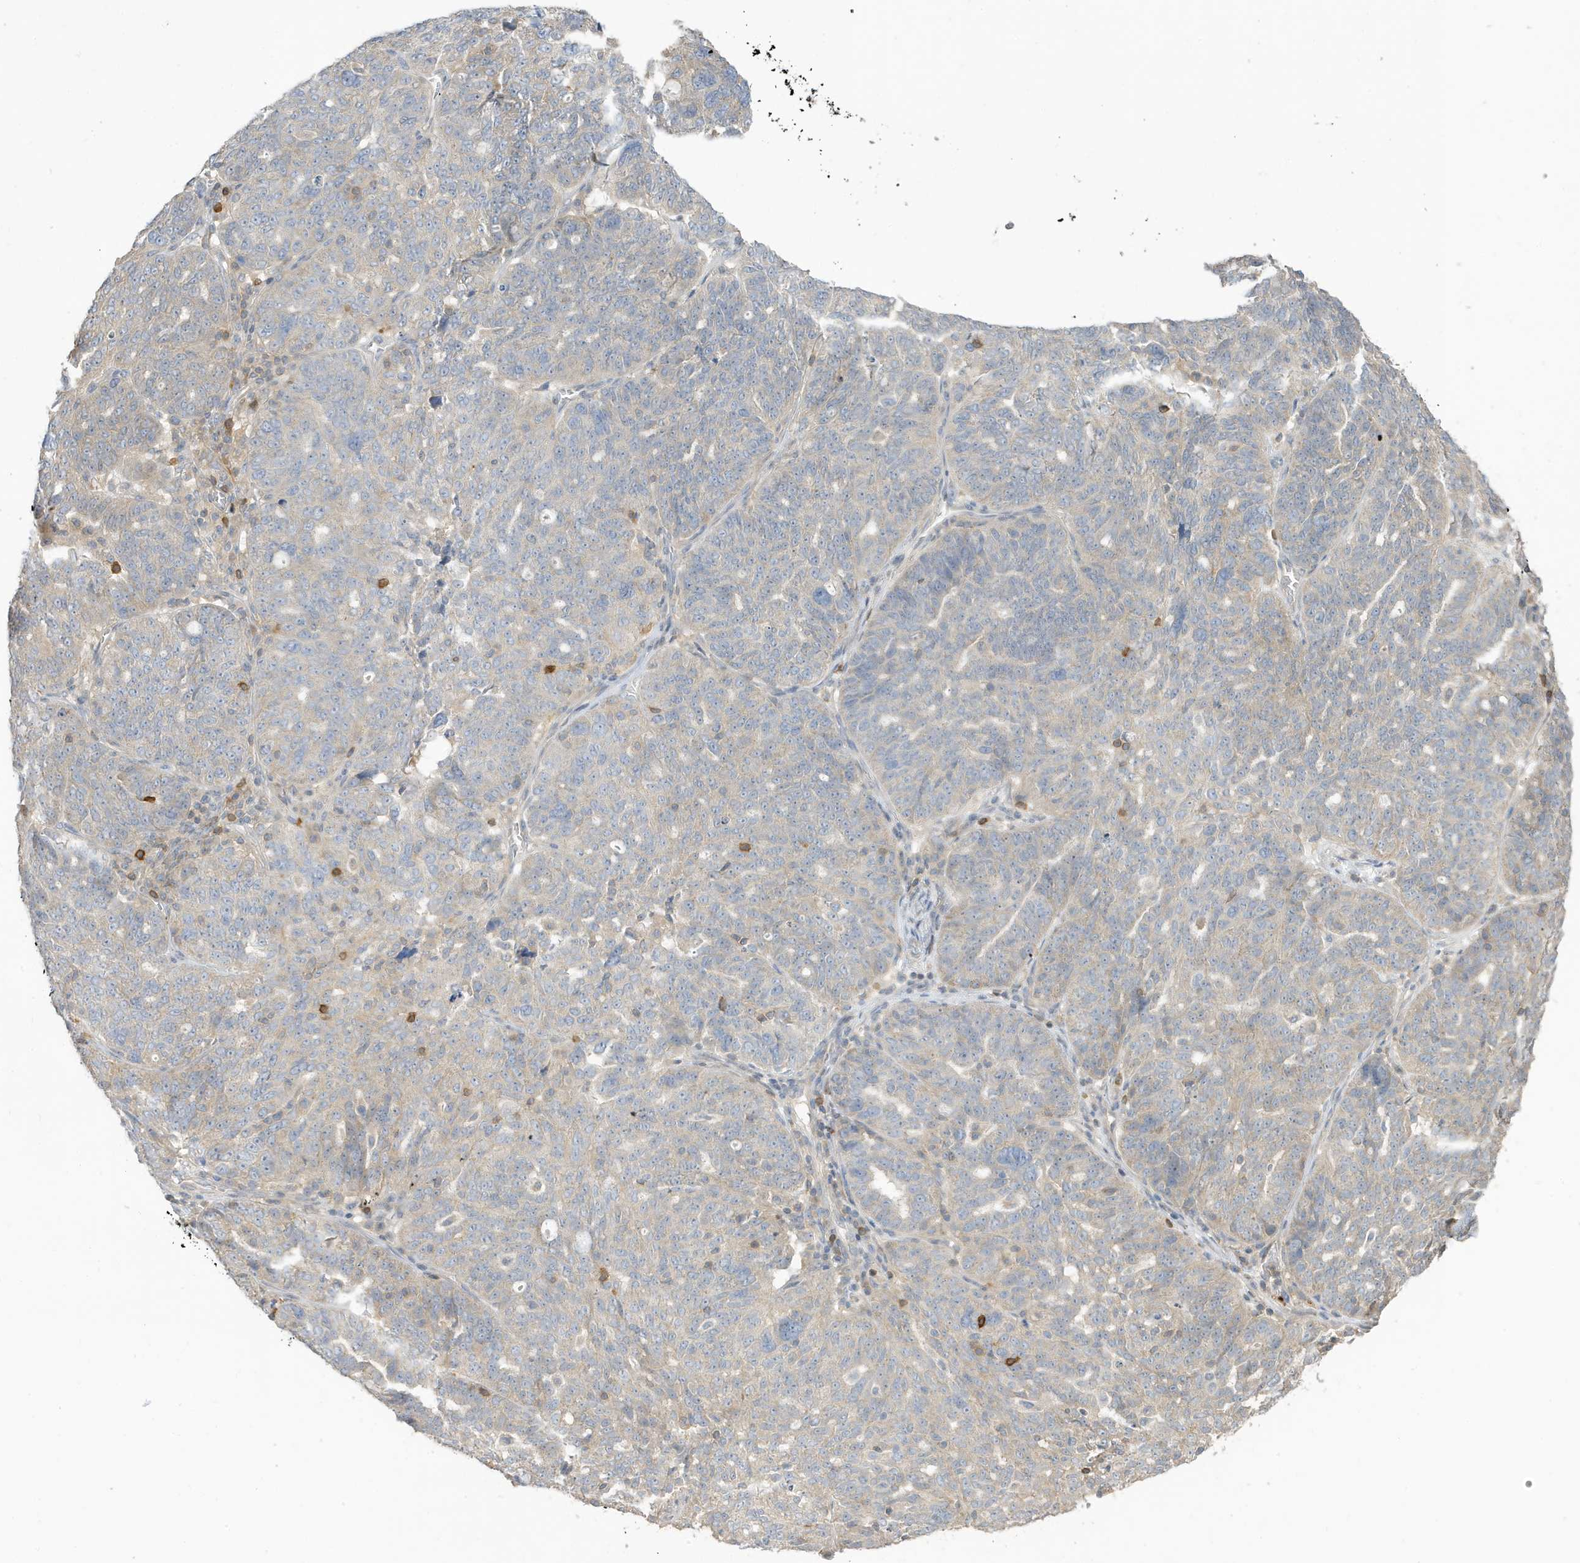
{"staining": {"intensity": "negative", "quantity": "none", "location": "none"}, "tissue": "ovarian cancer", "cell_type": "Tumor cells", "image_type": "cancer", "snomed": [{"axis": "morphology", "description": "Cystadenocarcinoma, serous, NOS"}, {"axis": "topography", "description": "Ovary"}], "caption": "This is a micrograph of immunohistochemistry (IHC) staining of serous cystadenocarcinoma (ovarian), which shows no staining in tumor cells.", "gene": "TAB3", "patient": {"sex": "female", "age": 59}}